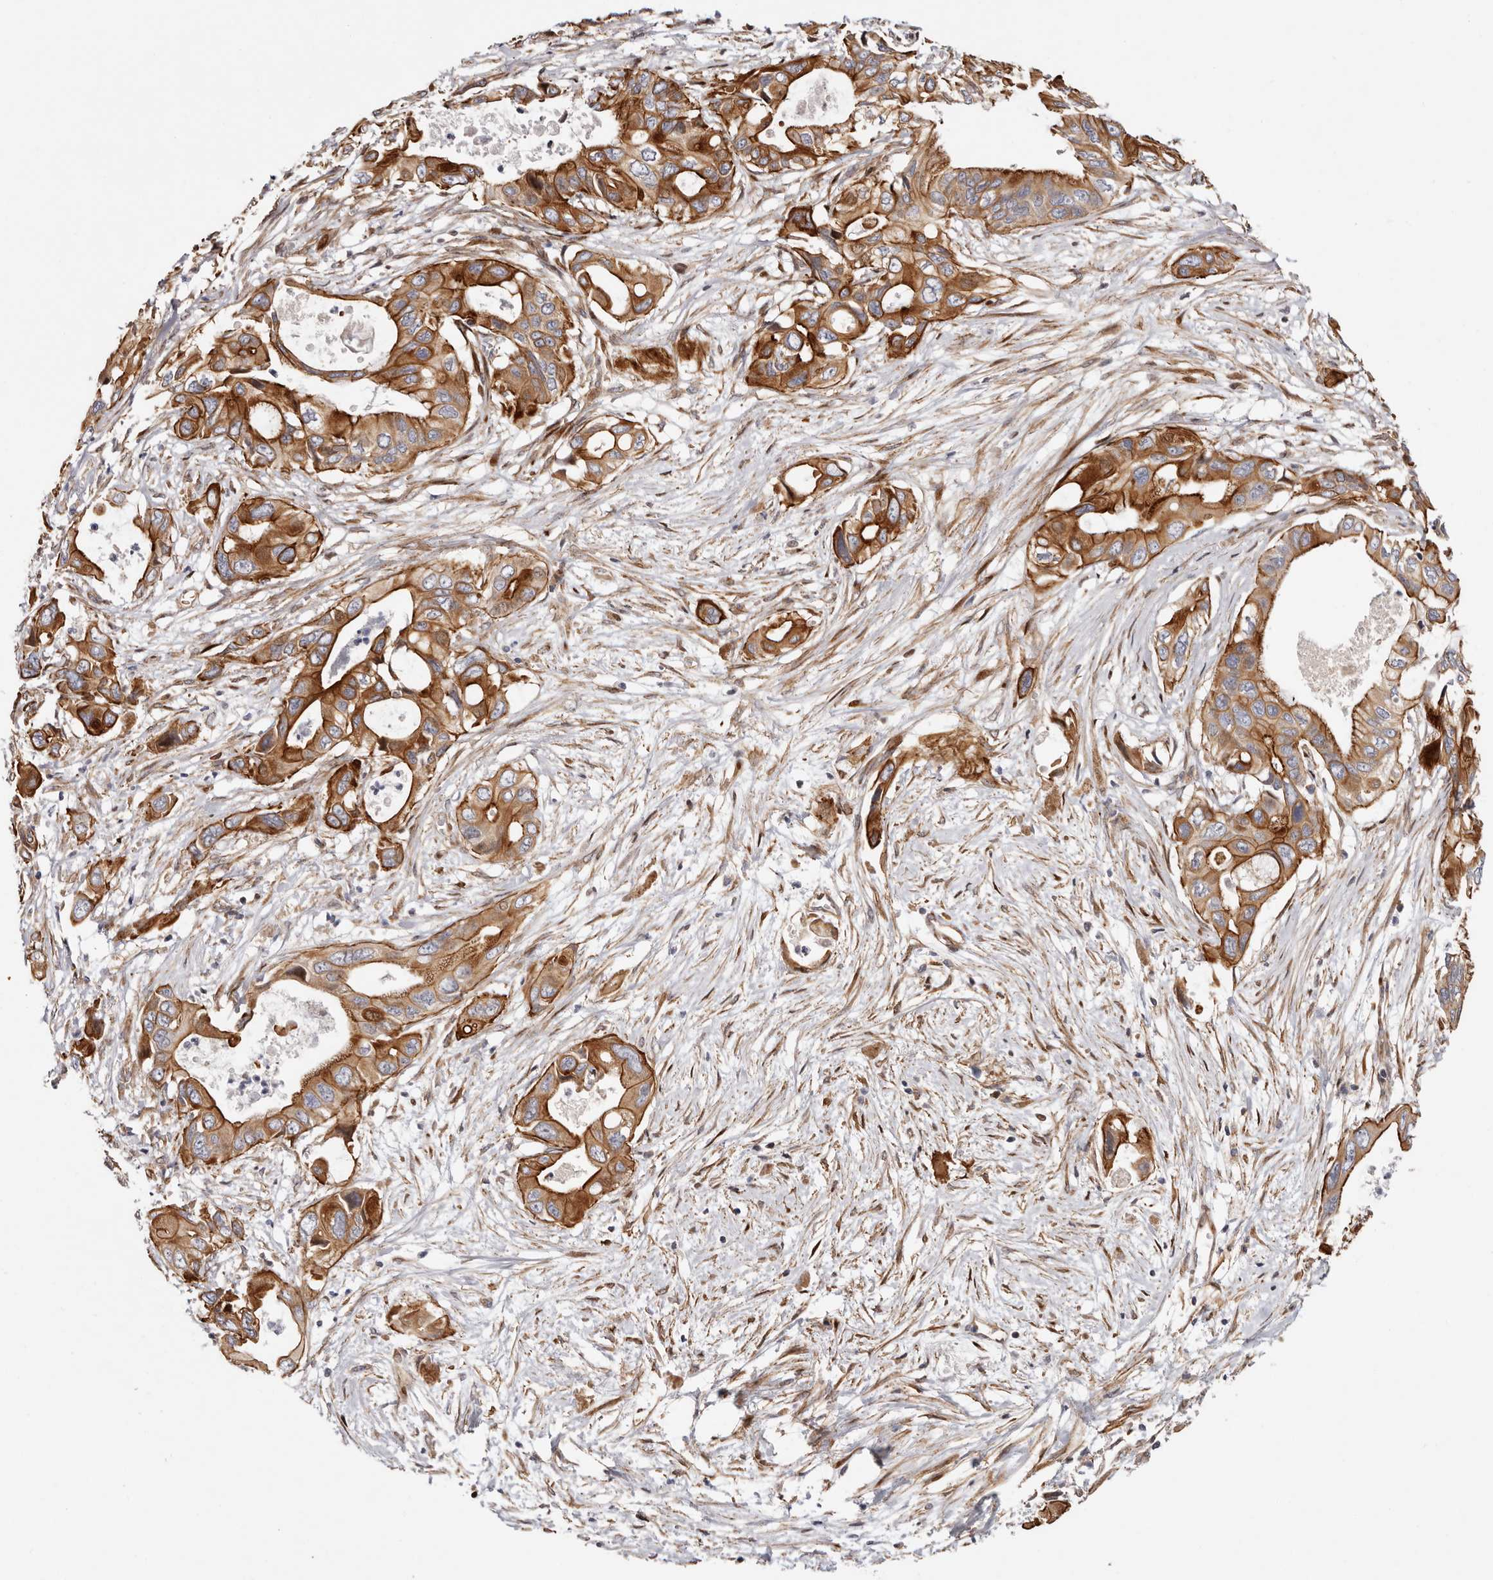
{"staining": {"intensity": "strong", "quantity": ">75%", "location": "cytoplasmic/membranous"}, "tissue": "pancreatic cancer", "cell_type": "Tumor cells", "image_type": "cancer", "snomed": [{"axis": "morphology", "description": "Adenocarcinoma, NOS"}, {"axis": "topography", "description": "Pancreas"}], "caption": "Pancreatic cancer (adenocarcinoma) stained with a brown dye shows strong cytoplasmic/membranous positive staining in about >75% of tumor cells.", "gene": "EPHX3", "patient": {"sex": "male", "age": 66}}